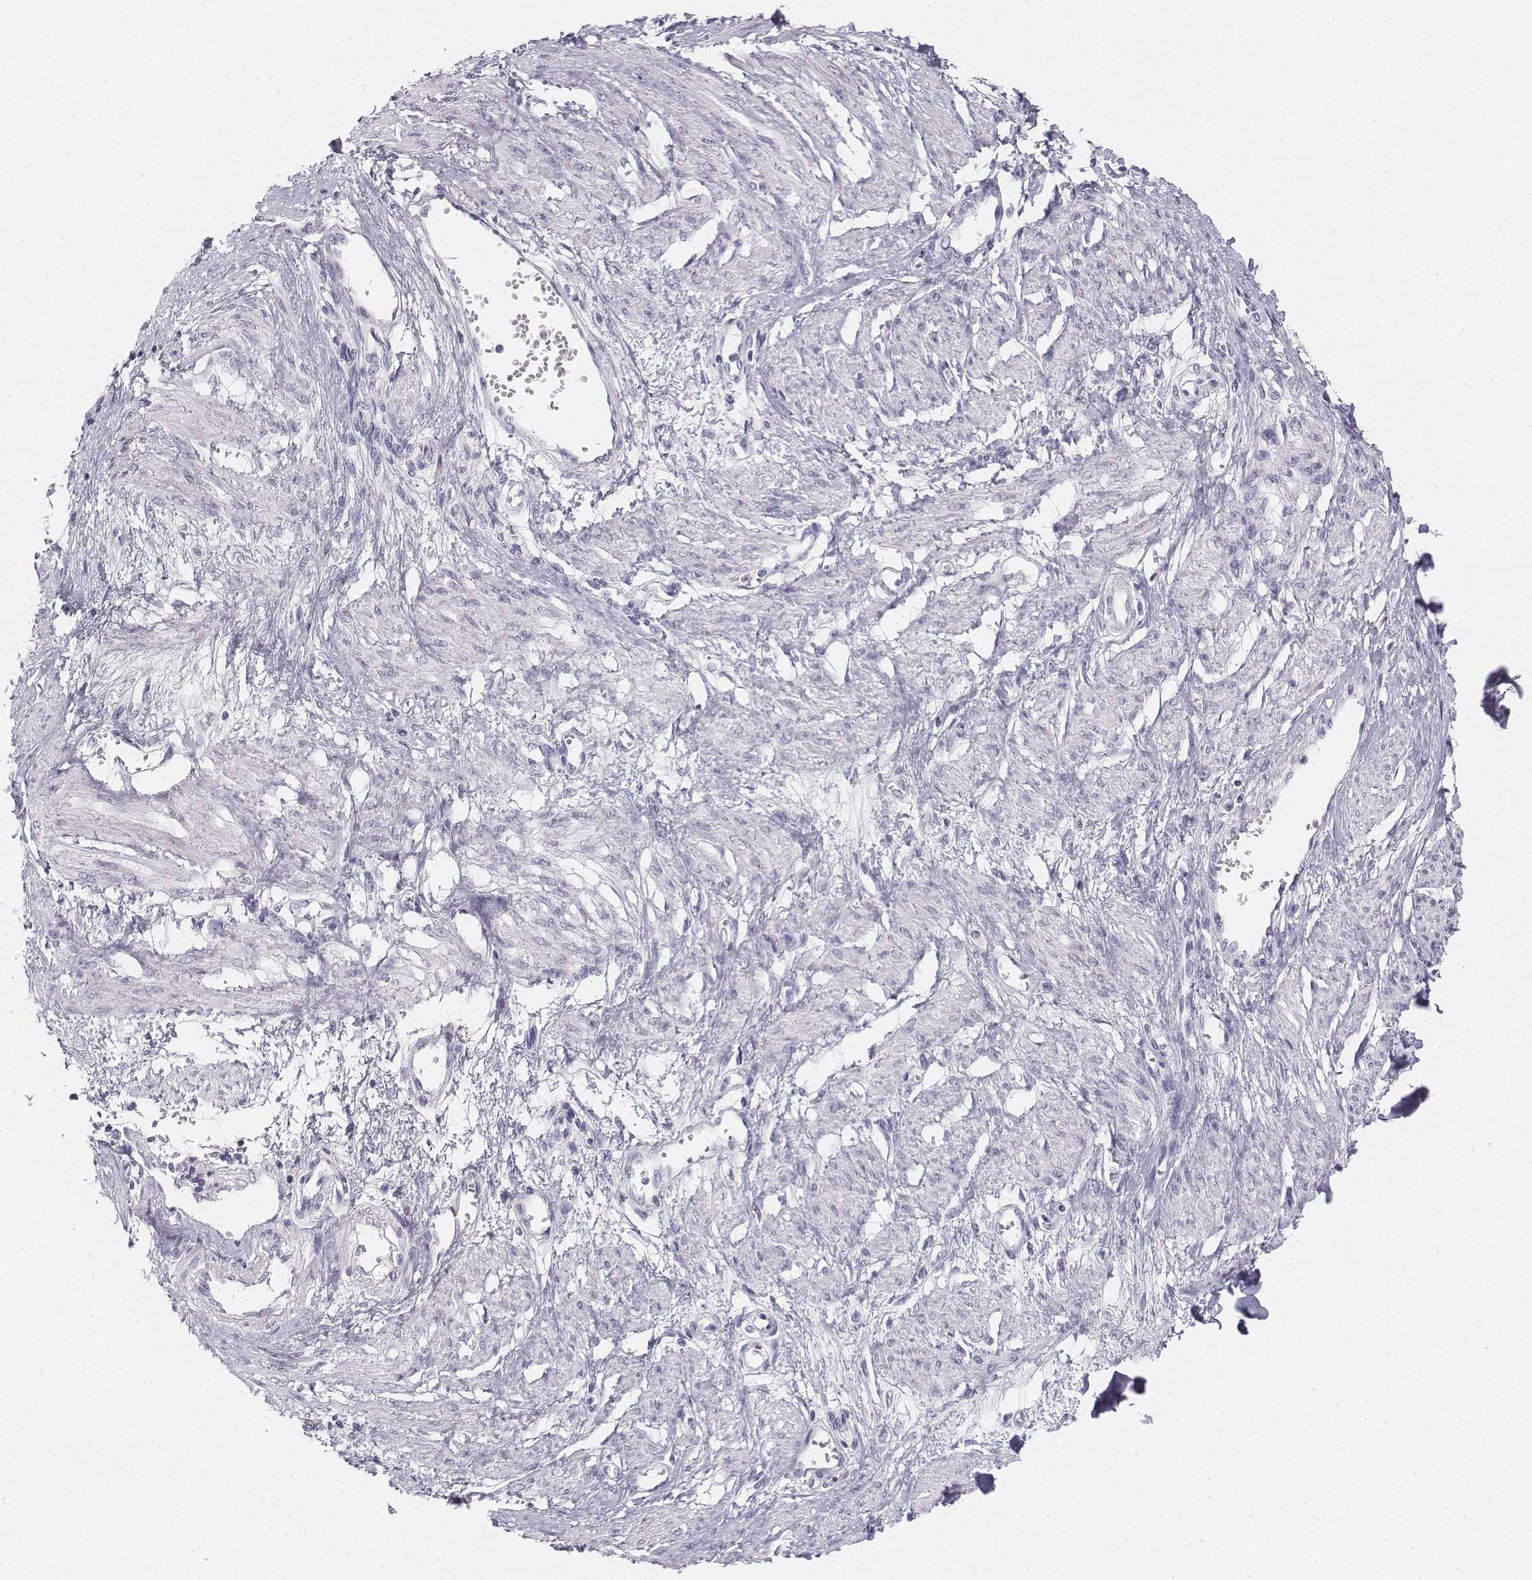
{"staining": {"intensity": "negative", "quantity": "none", "location": "none"}, "tissue": "smooth muscle", "cell_type": "Smooth muscle cells", "image_type": "normal", "snomed": [{"axis": "morphology", "description": "Normal tissue, NOS"}, {"axis": "topography", "description": "Smooth muscle"}, {"axis": "topography", "description": "Uterus"}], "caption": "Benign smooth muscle was stained to show a protein in brown. There is no significant positivity in smooth muscle cells. Brightfield microscopy of immunohistochemistry (IHC) stained with DAB (brown) and hematoxylin (blue), captured at high magnification.", "gene": "UCN2", "patient": {"sex": "female", "age": 39}}